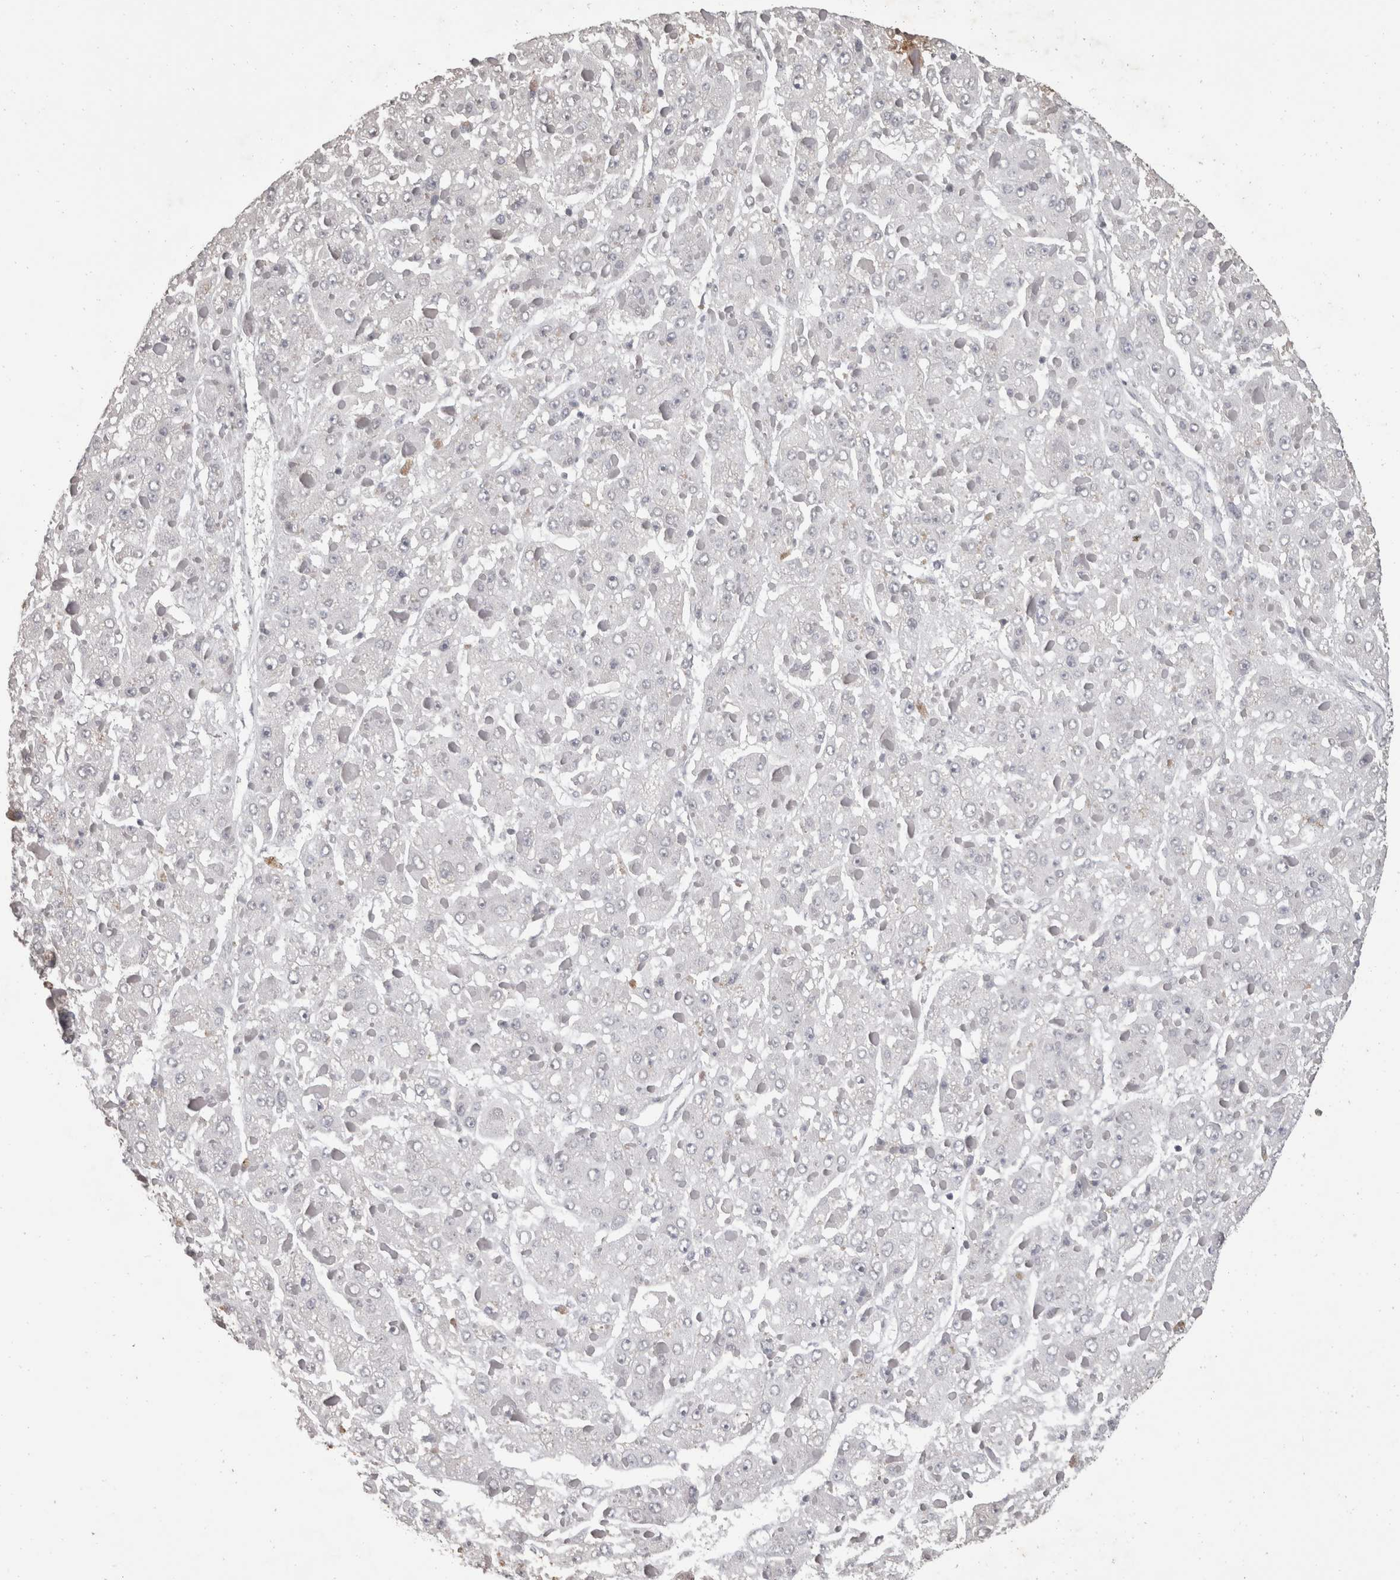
{"staining": {"intensity": "negative", "quantity": "none", "location": "none"}, "tissue": "liver cancer", "cell_type": "Tumor cells", "image_type": "cancer", "snomed": [{"axis": "morphology", "description": "Carcinoma, Hepatocellular, NOS"}, {"axis": "topography", "description": "Liver"}], "caption": "Immunohistochemical staining of human liver cancer (hepatocellular carcinoma) reveals no significant staining in tumor cells.", "gene": "DDX17", "patient": {"sex": "female", "age": 73}}